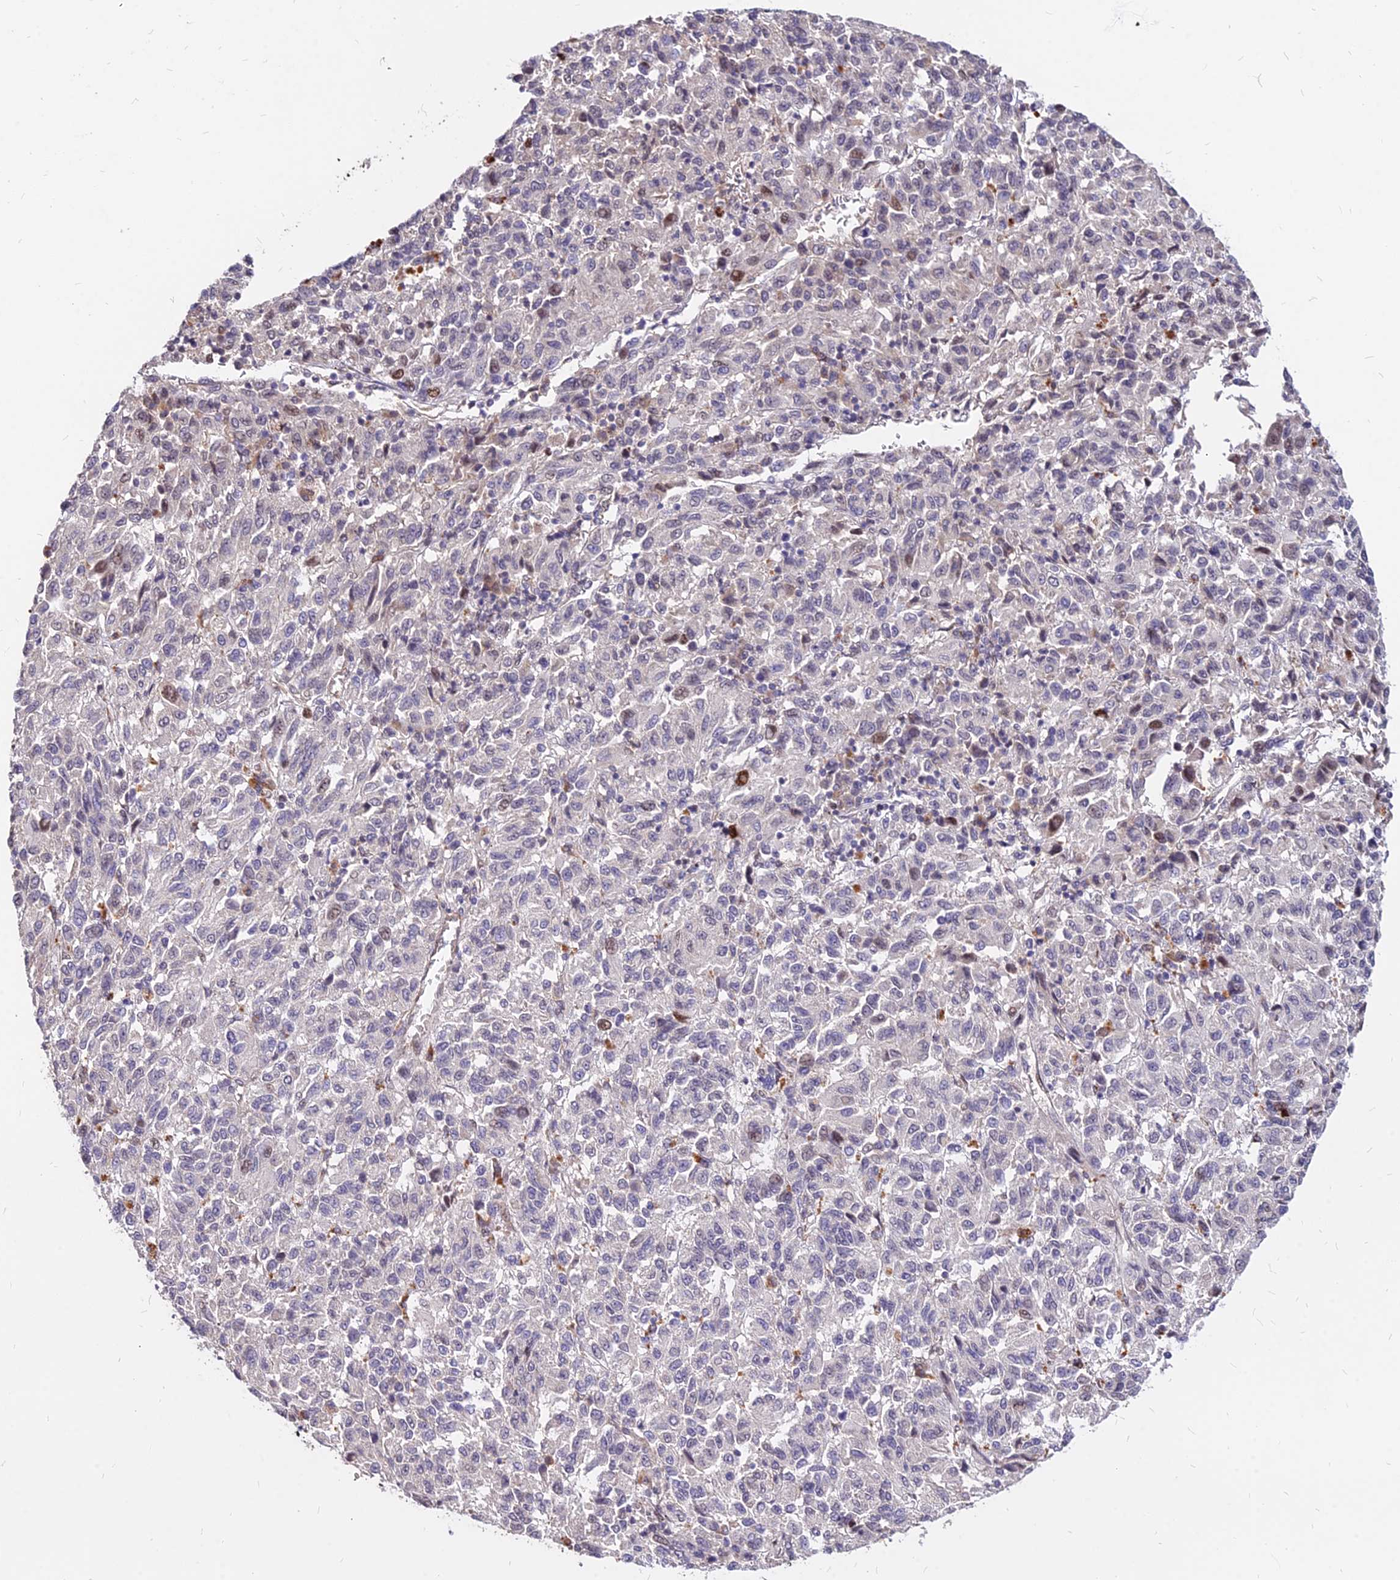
{"staining": {"intensity": "negative", "quantity": "none", "location": "none"}, "tissue": "melanoma", "cell_type": "Tumor cells", "image_type": "cancer", "snomed": [{"axis": "morphology", "description": "Malignant melanoma, Metastatic site"}, {"axis": "topography", "description": "Lung"}], "caption": "The image demonstrates no staining of tumor cells in melanoma.", "gene": "C11orf68", "patient": {"sex": "male", "age": 64}}